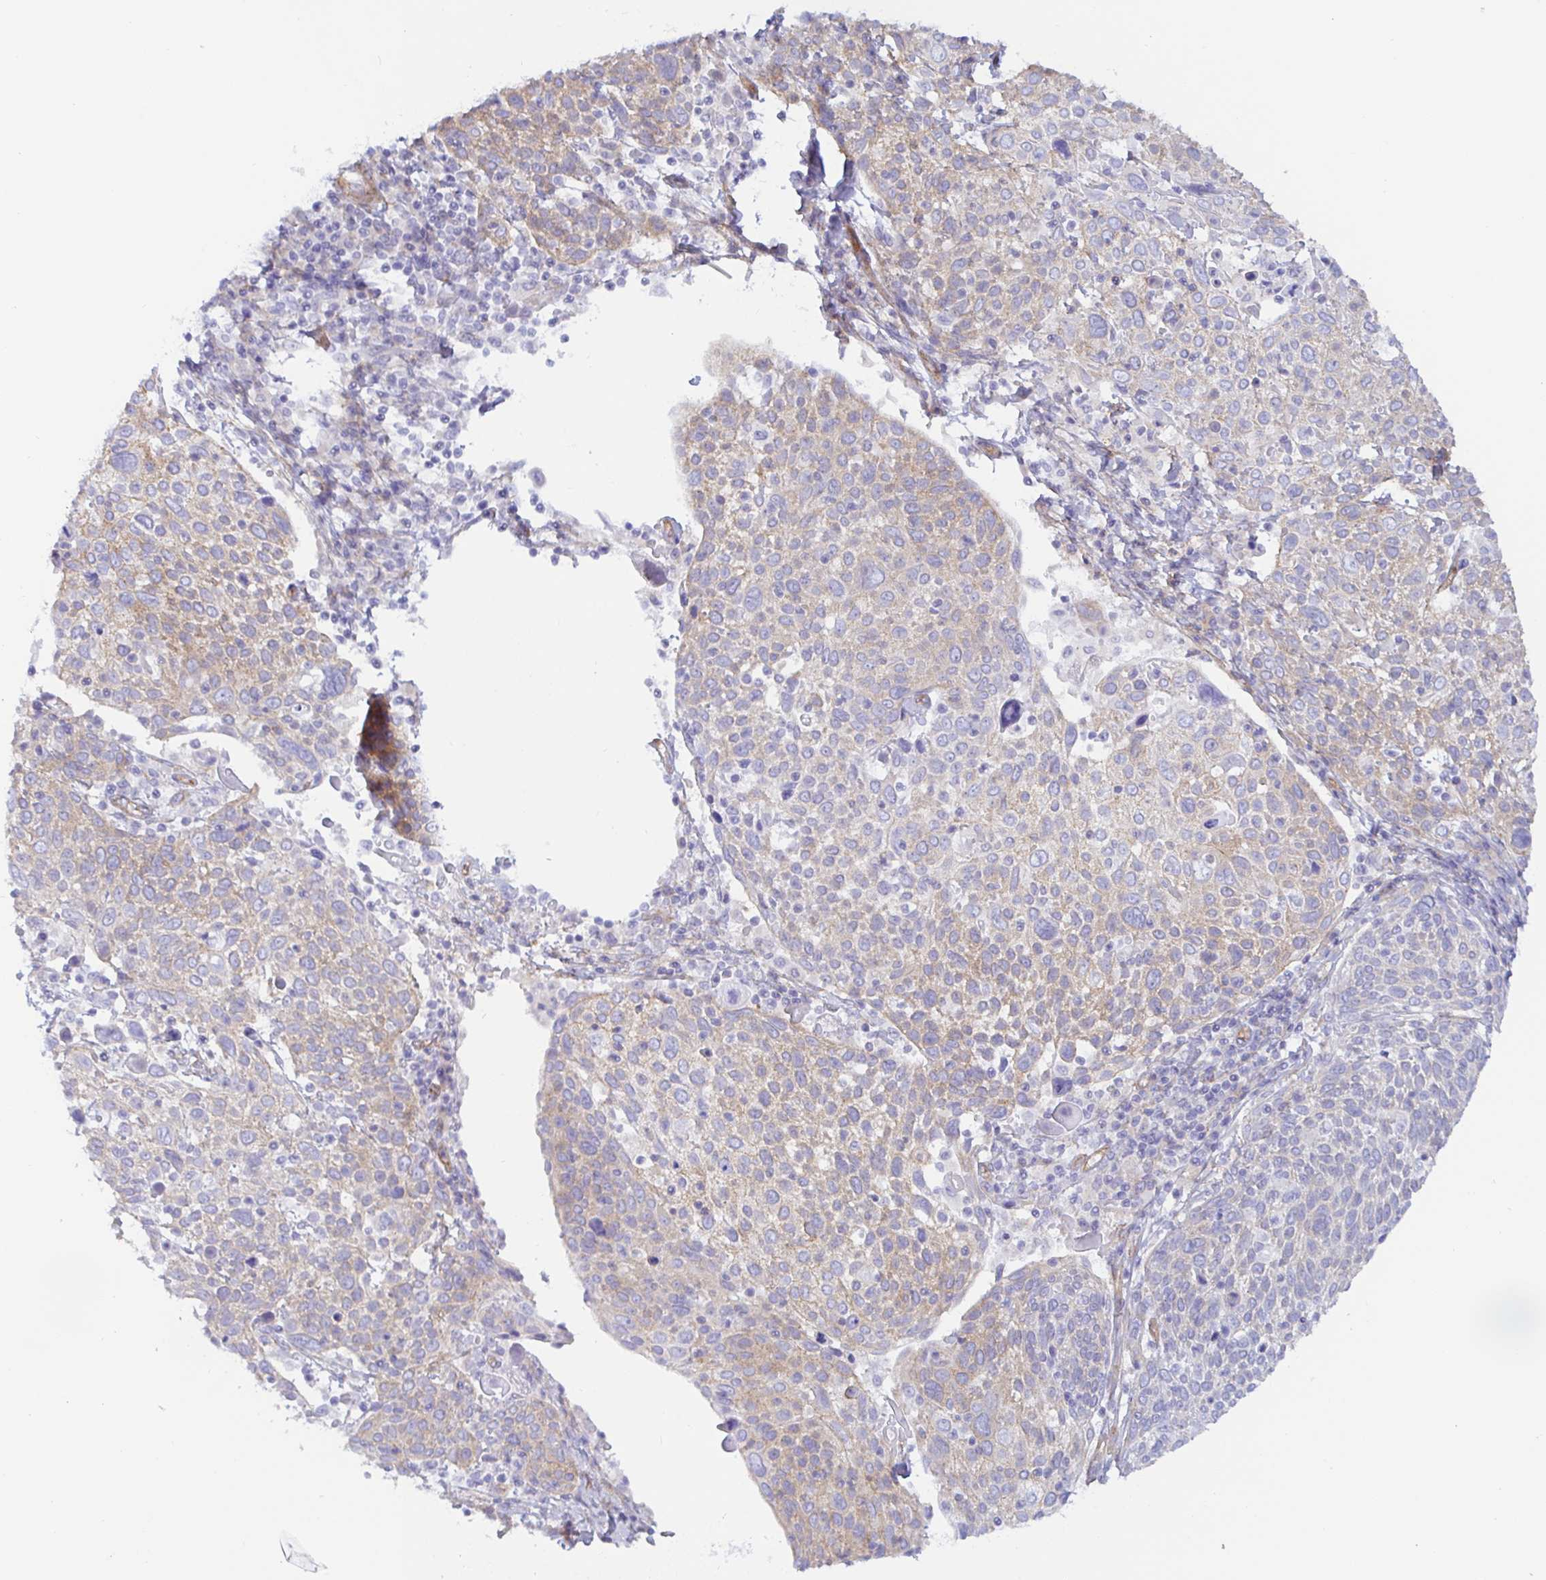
{"staining": {"intensity": "weak", "quantity": "25%-75%", "location": "cytoplasmic/membranous"}, "tissue": "cervical cancer", "cell_type": "Tumor cells", "image_type": "cancer", "snomed": [{"axis": "morphology", "description": "Squamous cell carcinoma, NOS"}, {"axis": "topography", "description": "Cervix"}], "caption": "Squamous cell carcinoma (cervical) tissue reveals weak cytoplasmic/membranous expression in approximately 25%-75% of tumor cells The staining was performed using DAB (3,3'-diaminobenzidine), with brown indicating positive protein expression. Nuclei are stained blue with hematoxylin.", "gene": "ARL4D", "patient": {"sex": "female", "age": 61}}